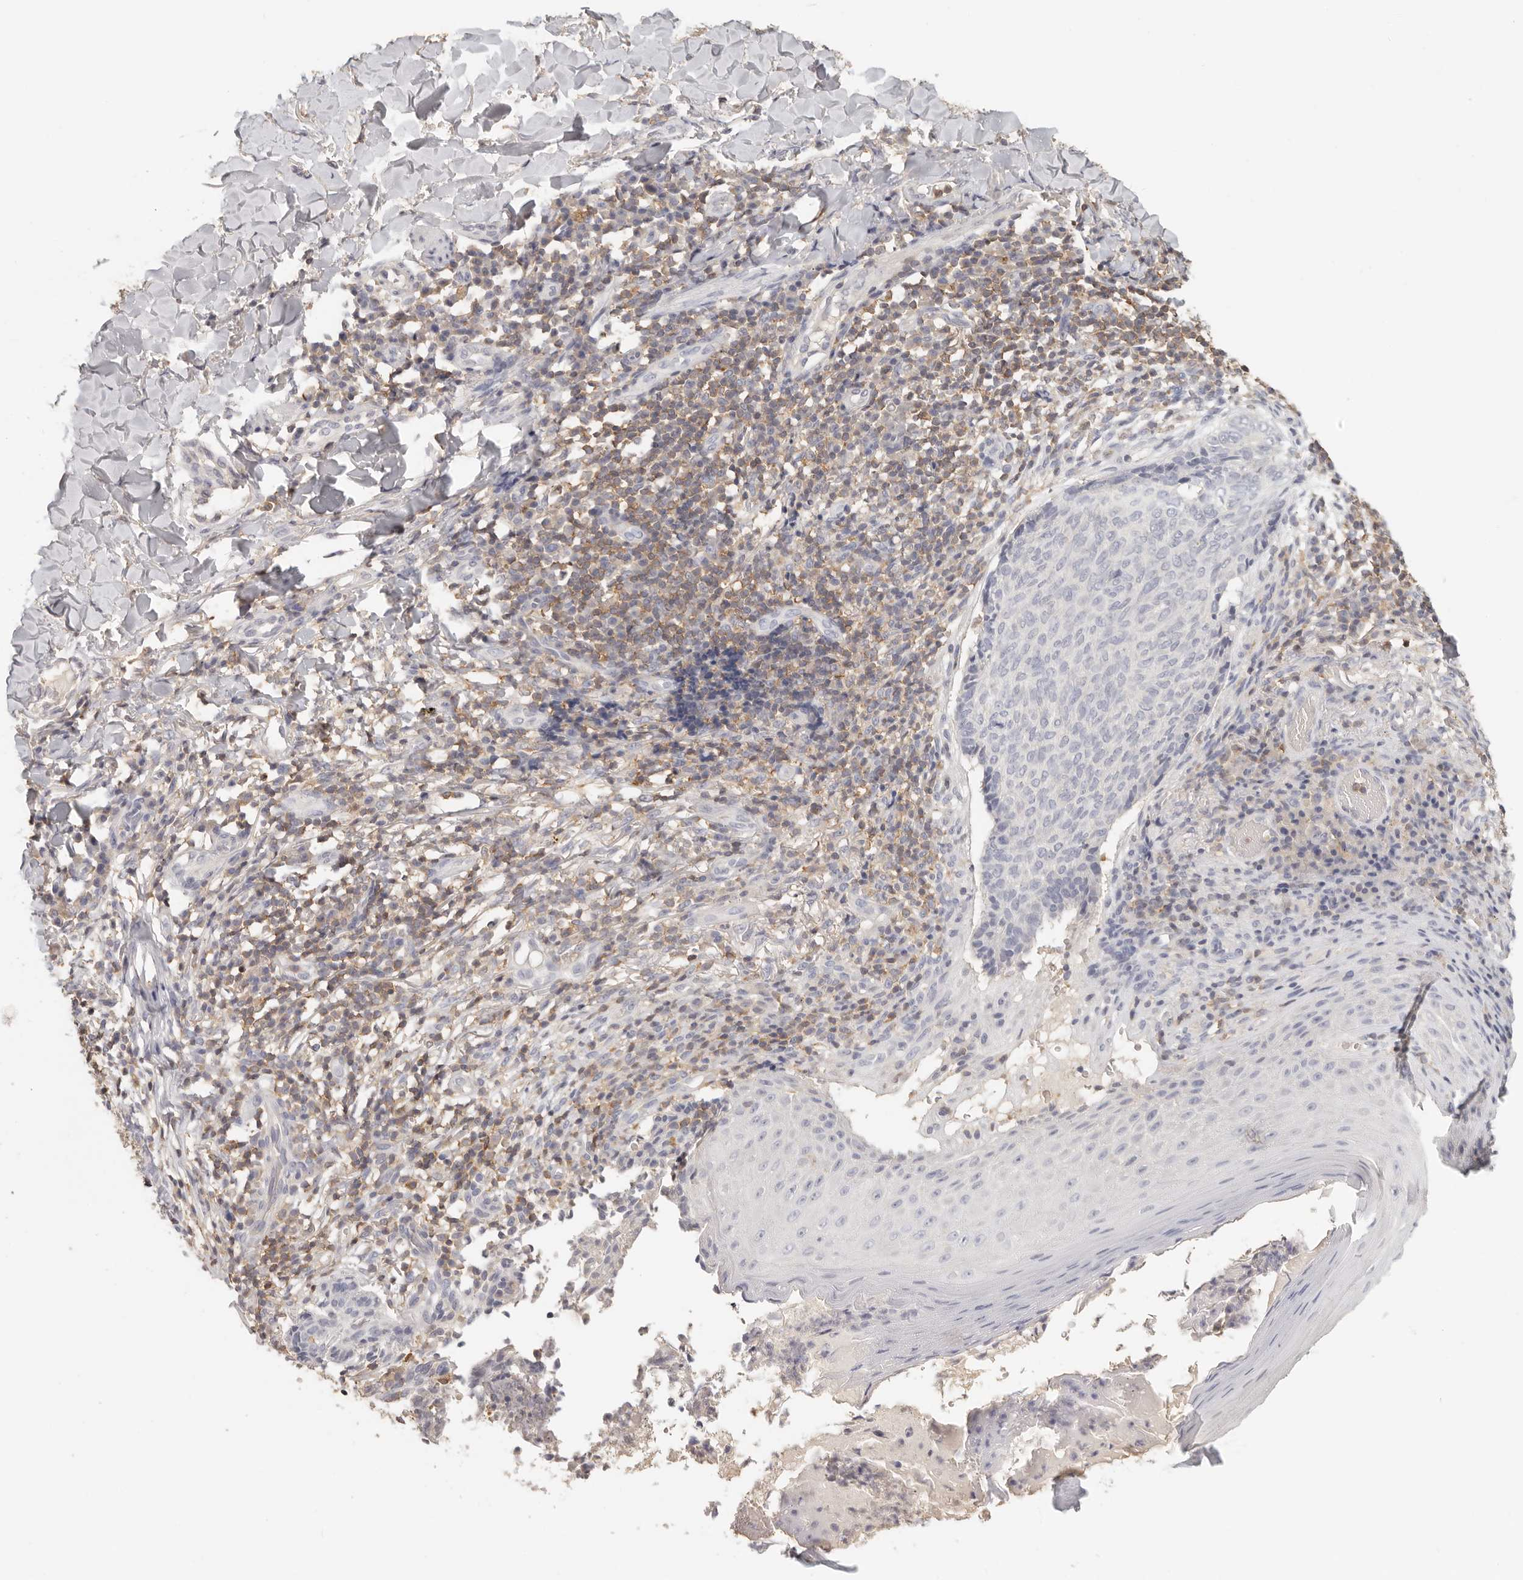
{"staining": {"intensity": "negative", "quantity": "none", "location": "none"}, "tissue": "skin cancer", "cell_type": "Tumor cells", "image_type": "cancer", "snomed": [{"axis": "morphology", "description": "Normal tissue, NOS"}, {"axis": "morphology", "description": "Basal cell carcinoma"}, {"axis": "topography", "description": "Skin"}], "caption": "Protein analysis of skin cancer (basal cell carcinoma) exhibits no significant staining in tumor cells. (DAB (3,3'-diaminobenzidine) immunohistochemistry (IHC), high magnification).", "gene": "CSK", "patient": {"sex": "male", "age": 50}}